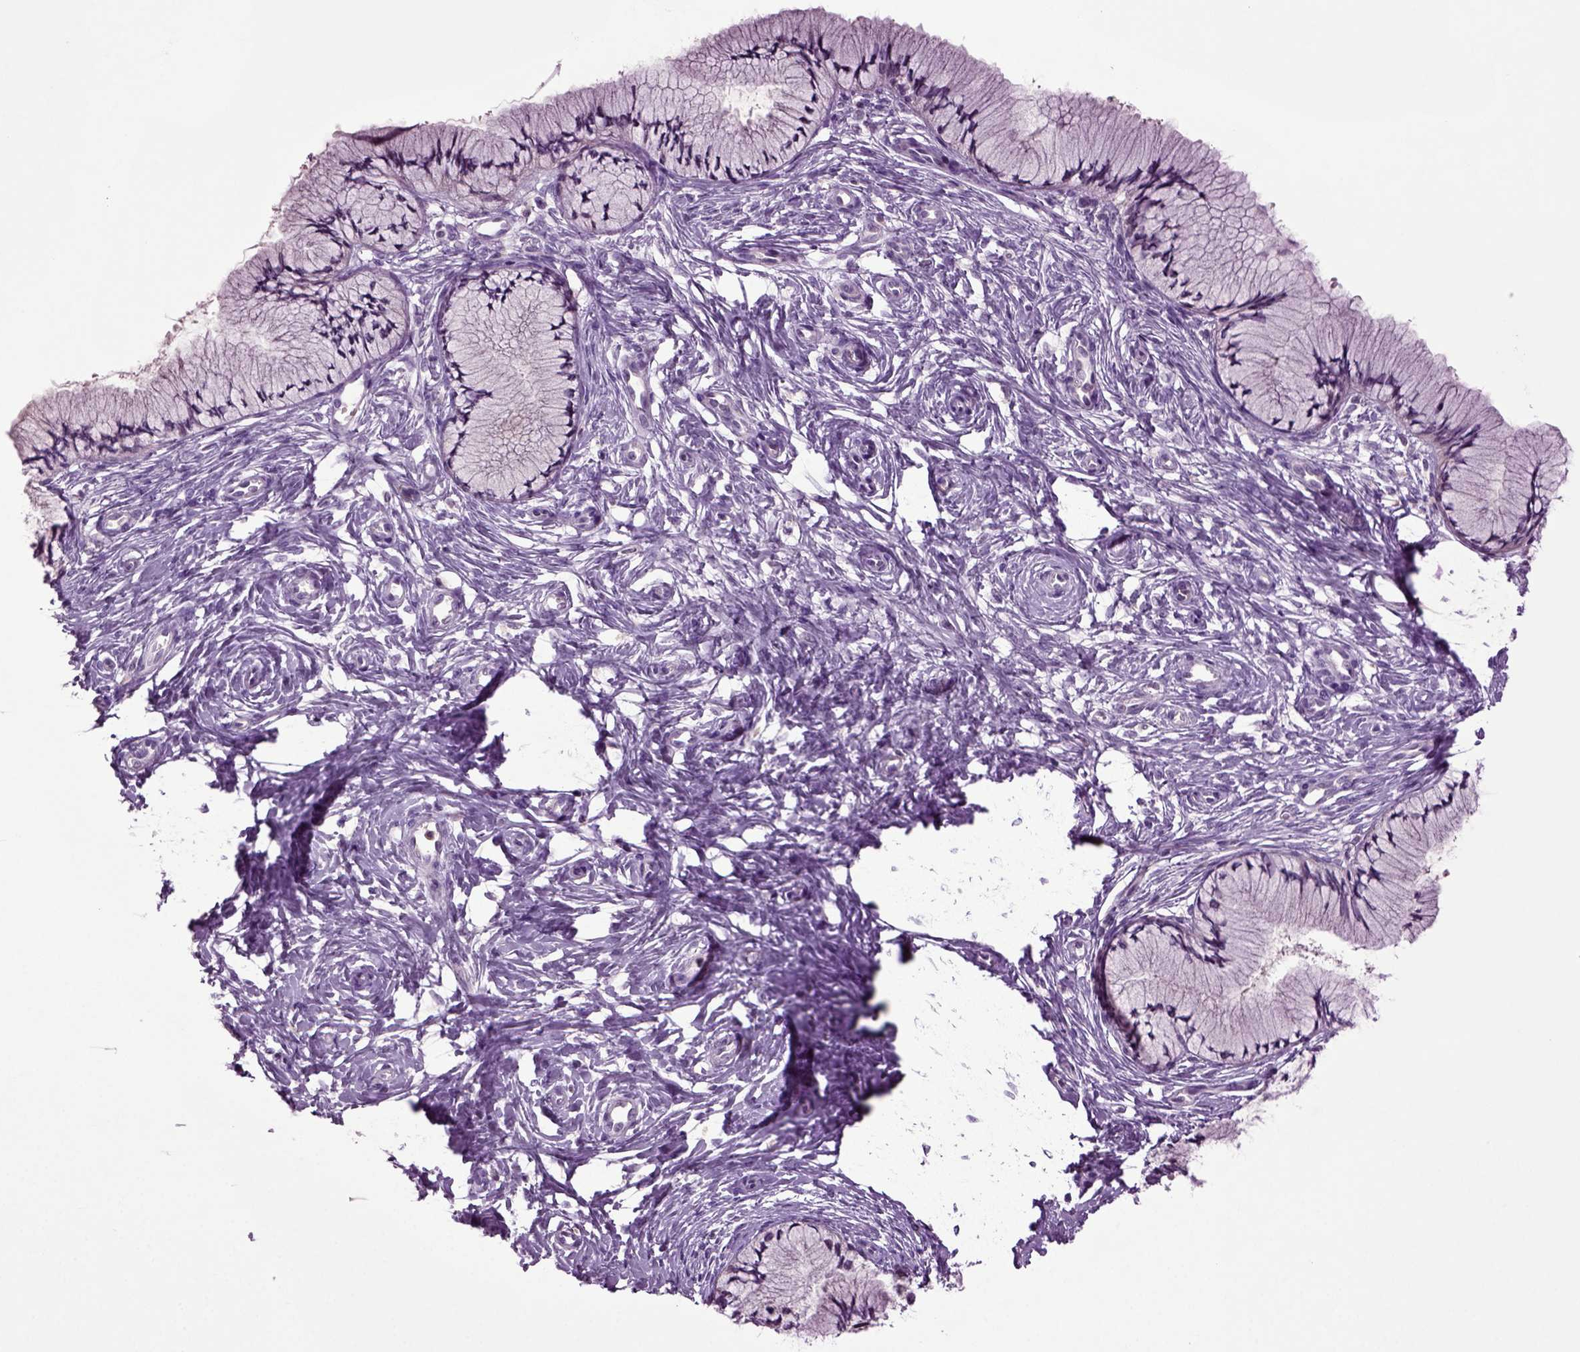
{"staining": {"intensity": "negative", "quantity": "none", "location": "none"}, "tissue": "cervix", "cell_type": "Glandular cells", "image_type": "normal", "snomed": [{"axis": "morphology", "description": "Normal tissue, NOS"}, {"axis": "topography", "description": "Cervix"}], "caption": "Benign cervix was stained to show a protein in brown. There is no significant positivity in glandular cells. The staining was performed using DAB to visualize the protein expression in brown, while the nuclei were stained in blue with hematoxylin (Magnification: 20x).", "gene": "FGF11", "patient": {"sex": "female", "age": 37}}